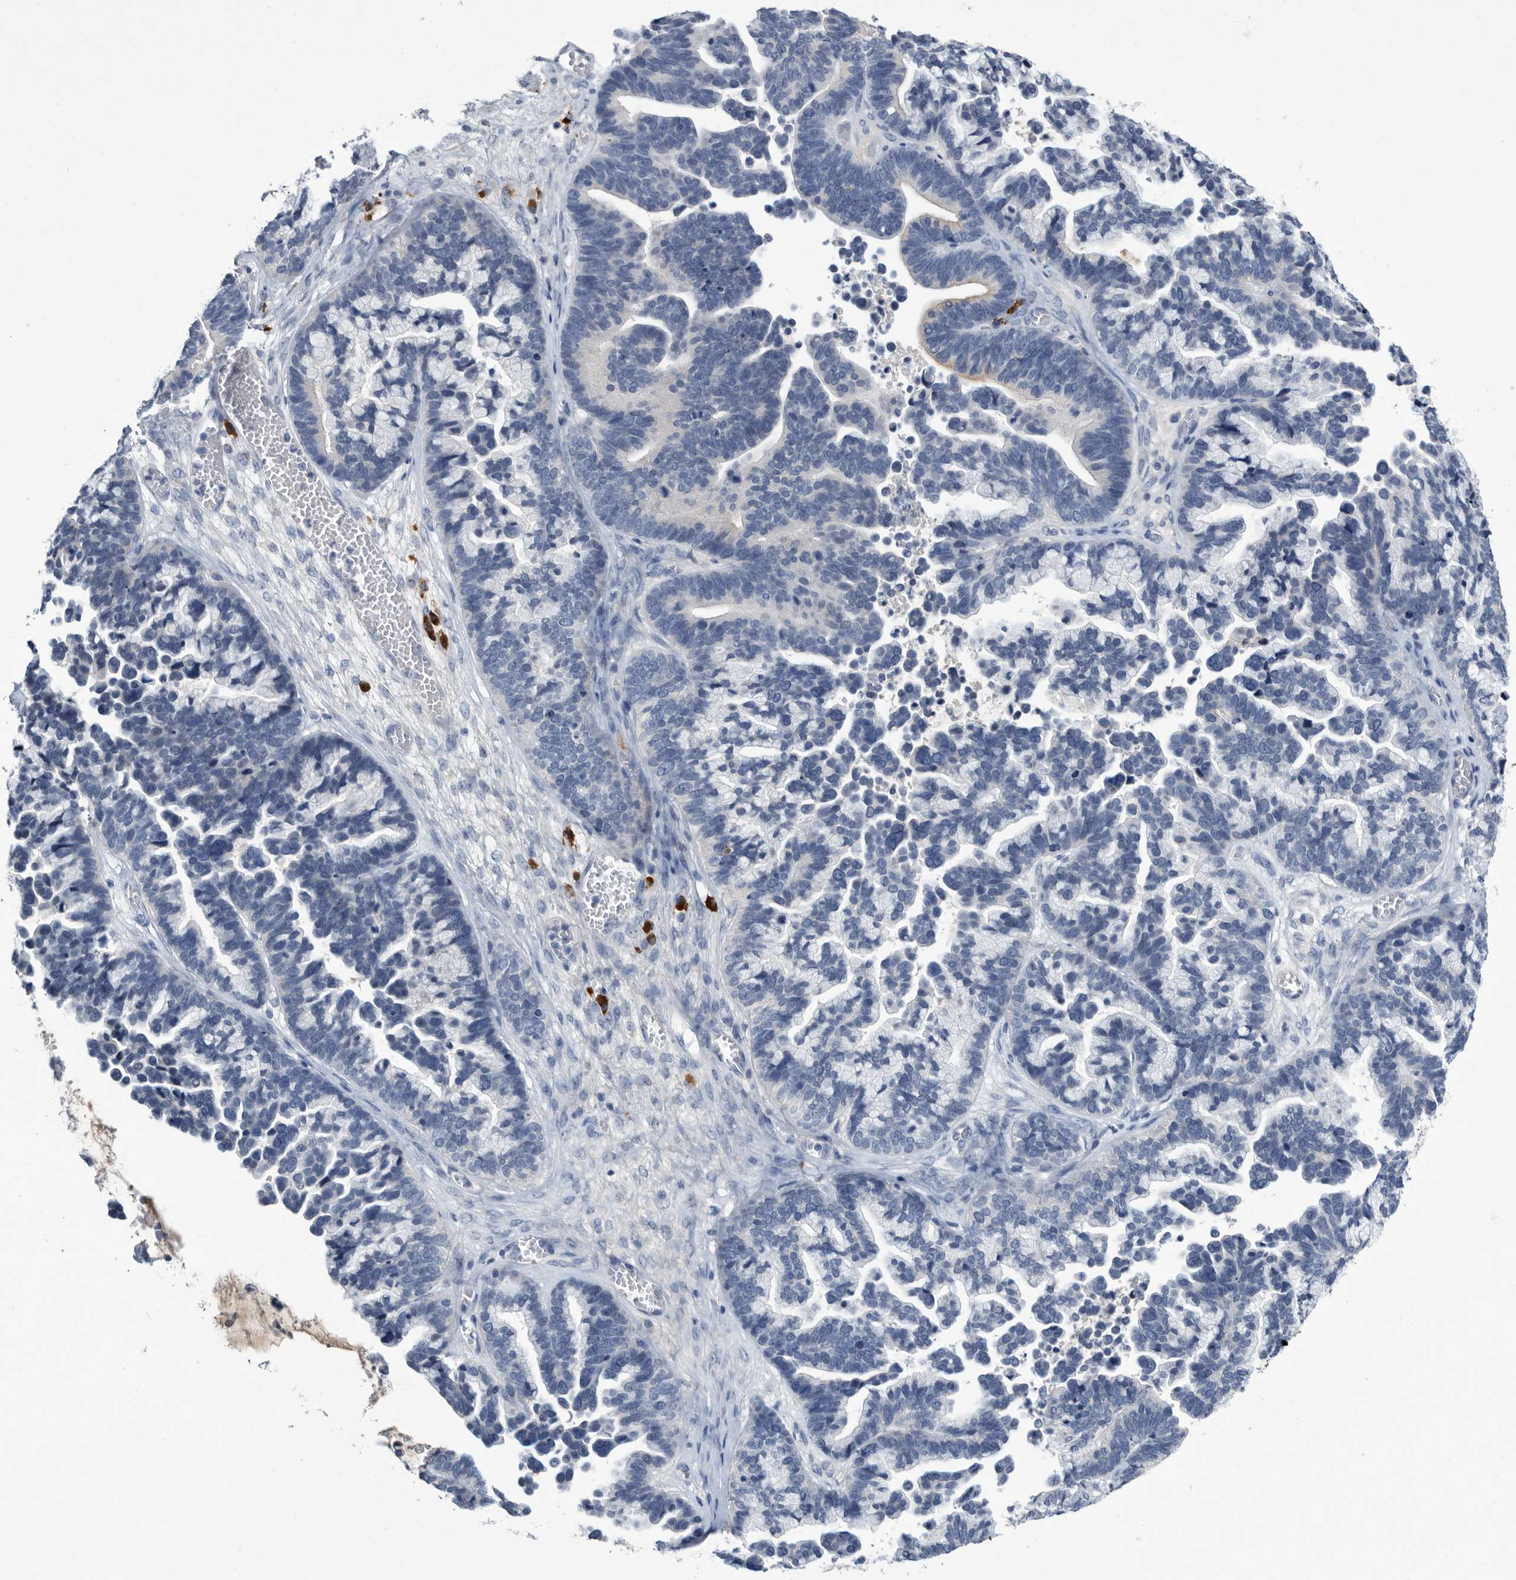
{"staining": {"intensity": "negative", "quantity": "none", "location": "none"}, "tissue": "ovarian cancer", "cell_type": "Tumor cells", "image_type": "cancer", "snomed": [{"axis": "morphology", "description": "Cystadenocarcinoma, serous, NOS"}, {"axis": "topography", "description": "Ovary"}], "caption": "Tumor cells show no significant protein positivity in ovarian cancer.", "gene": "BTBD6", "patient": {"sex": "female", "age": 56}}